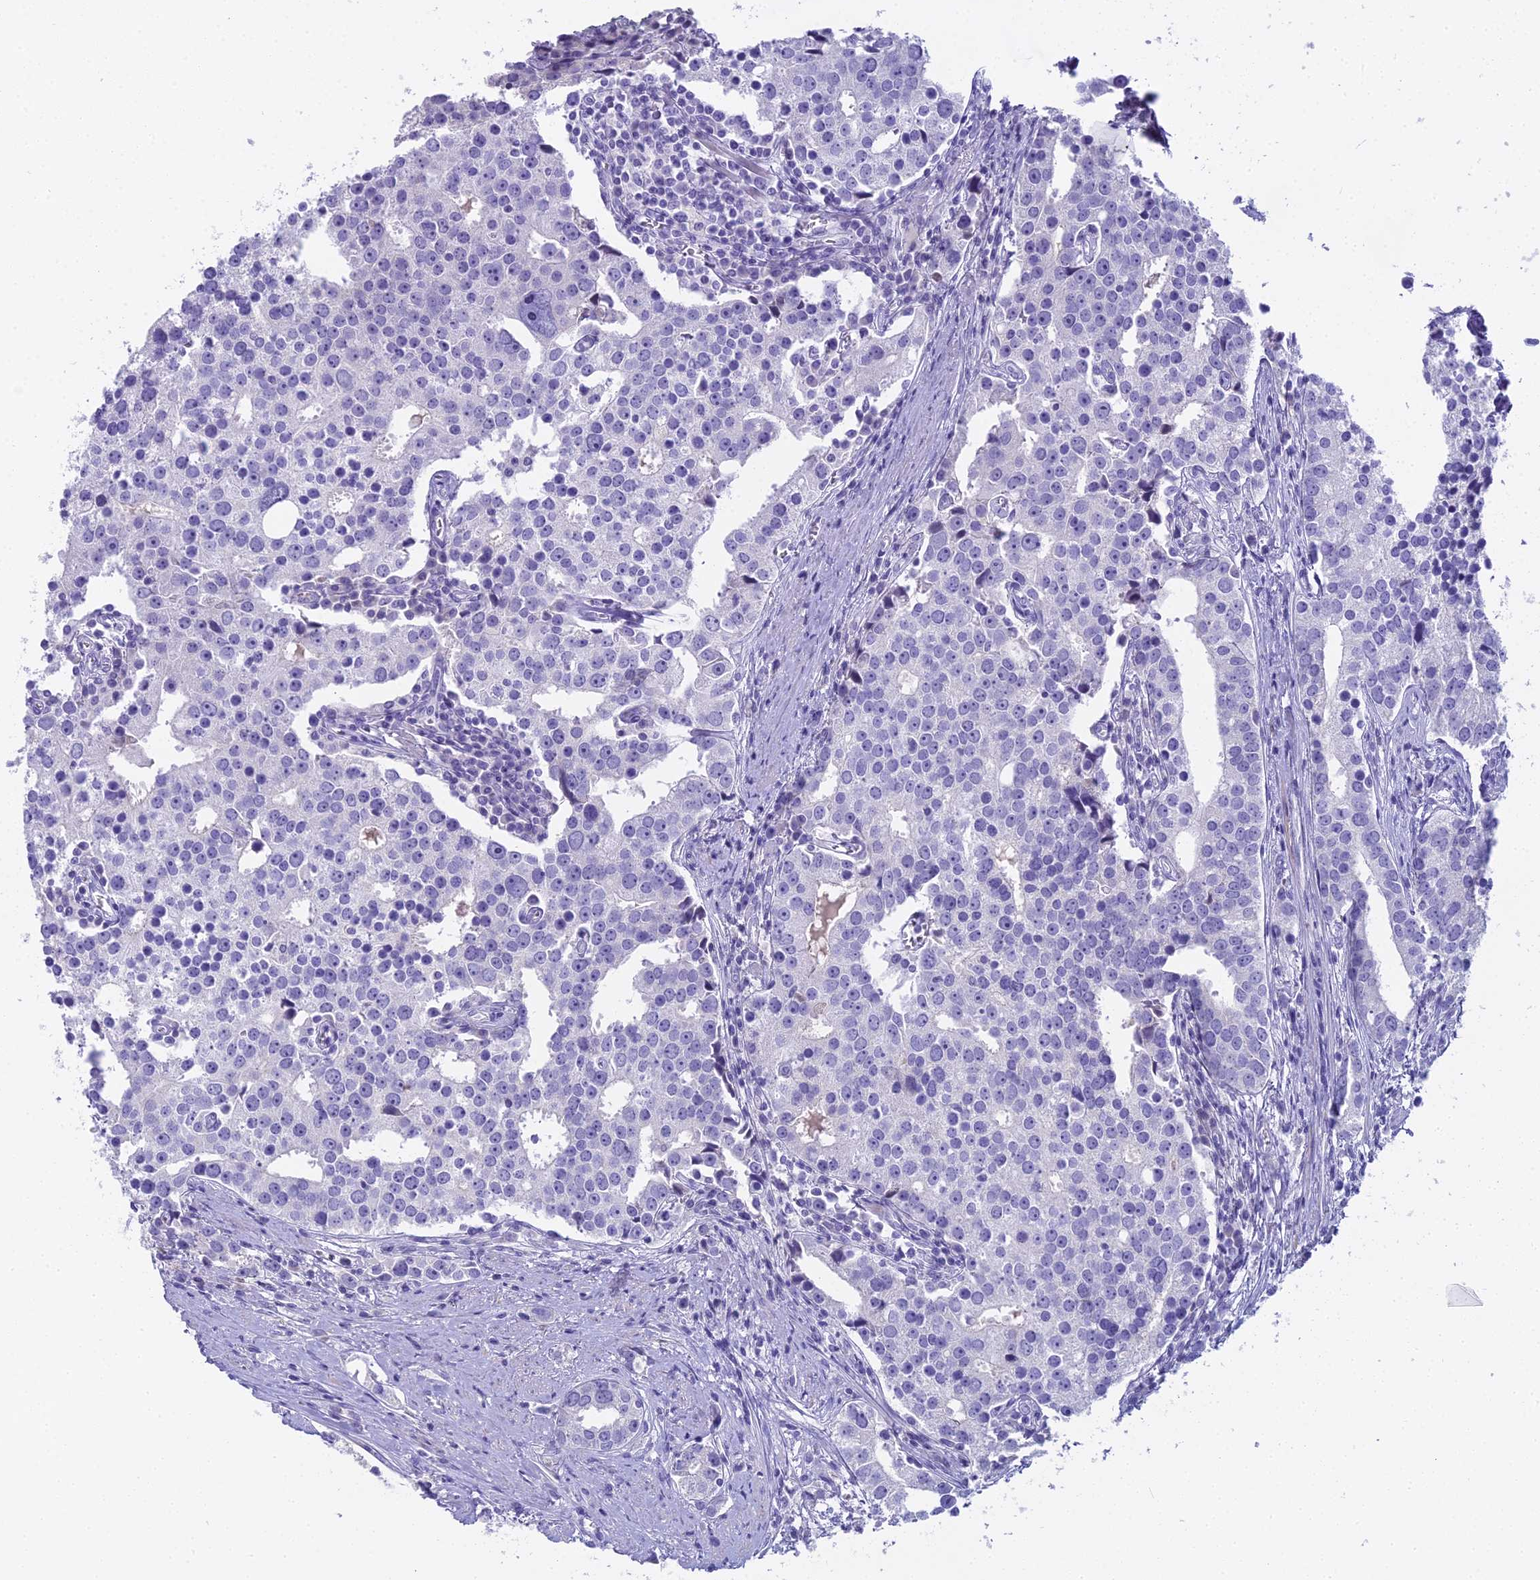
{"staining": {"intensity": "negative", "quantity": "none", "location": "none"}, "tissue": "prostate cancer", "cell_type": "Tumor cells", "image_type": "cancer", "snomed": [{"axis": "morphology", "description": "Adenocarcinoma, High grade"}, {"axis": "topography", "description": "Prostate"}], "caption": "IHC histopathology image of prostate cancer (adenocarcinoma (high-grade)) stained for a protein (brown), which exhibits no expression in tumor cells.", "gene": "UNC80", "patient": {"sex": "male", "age": 71}}